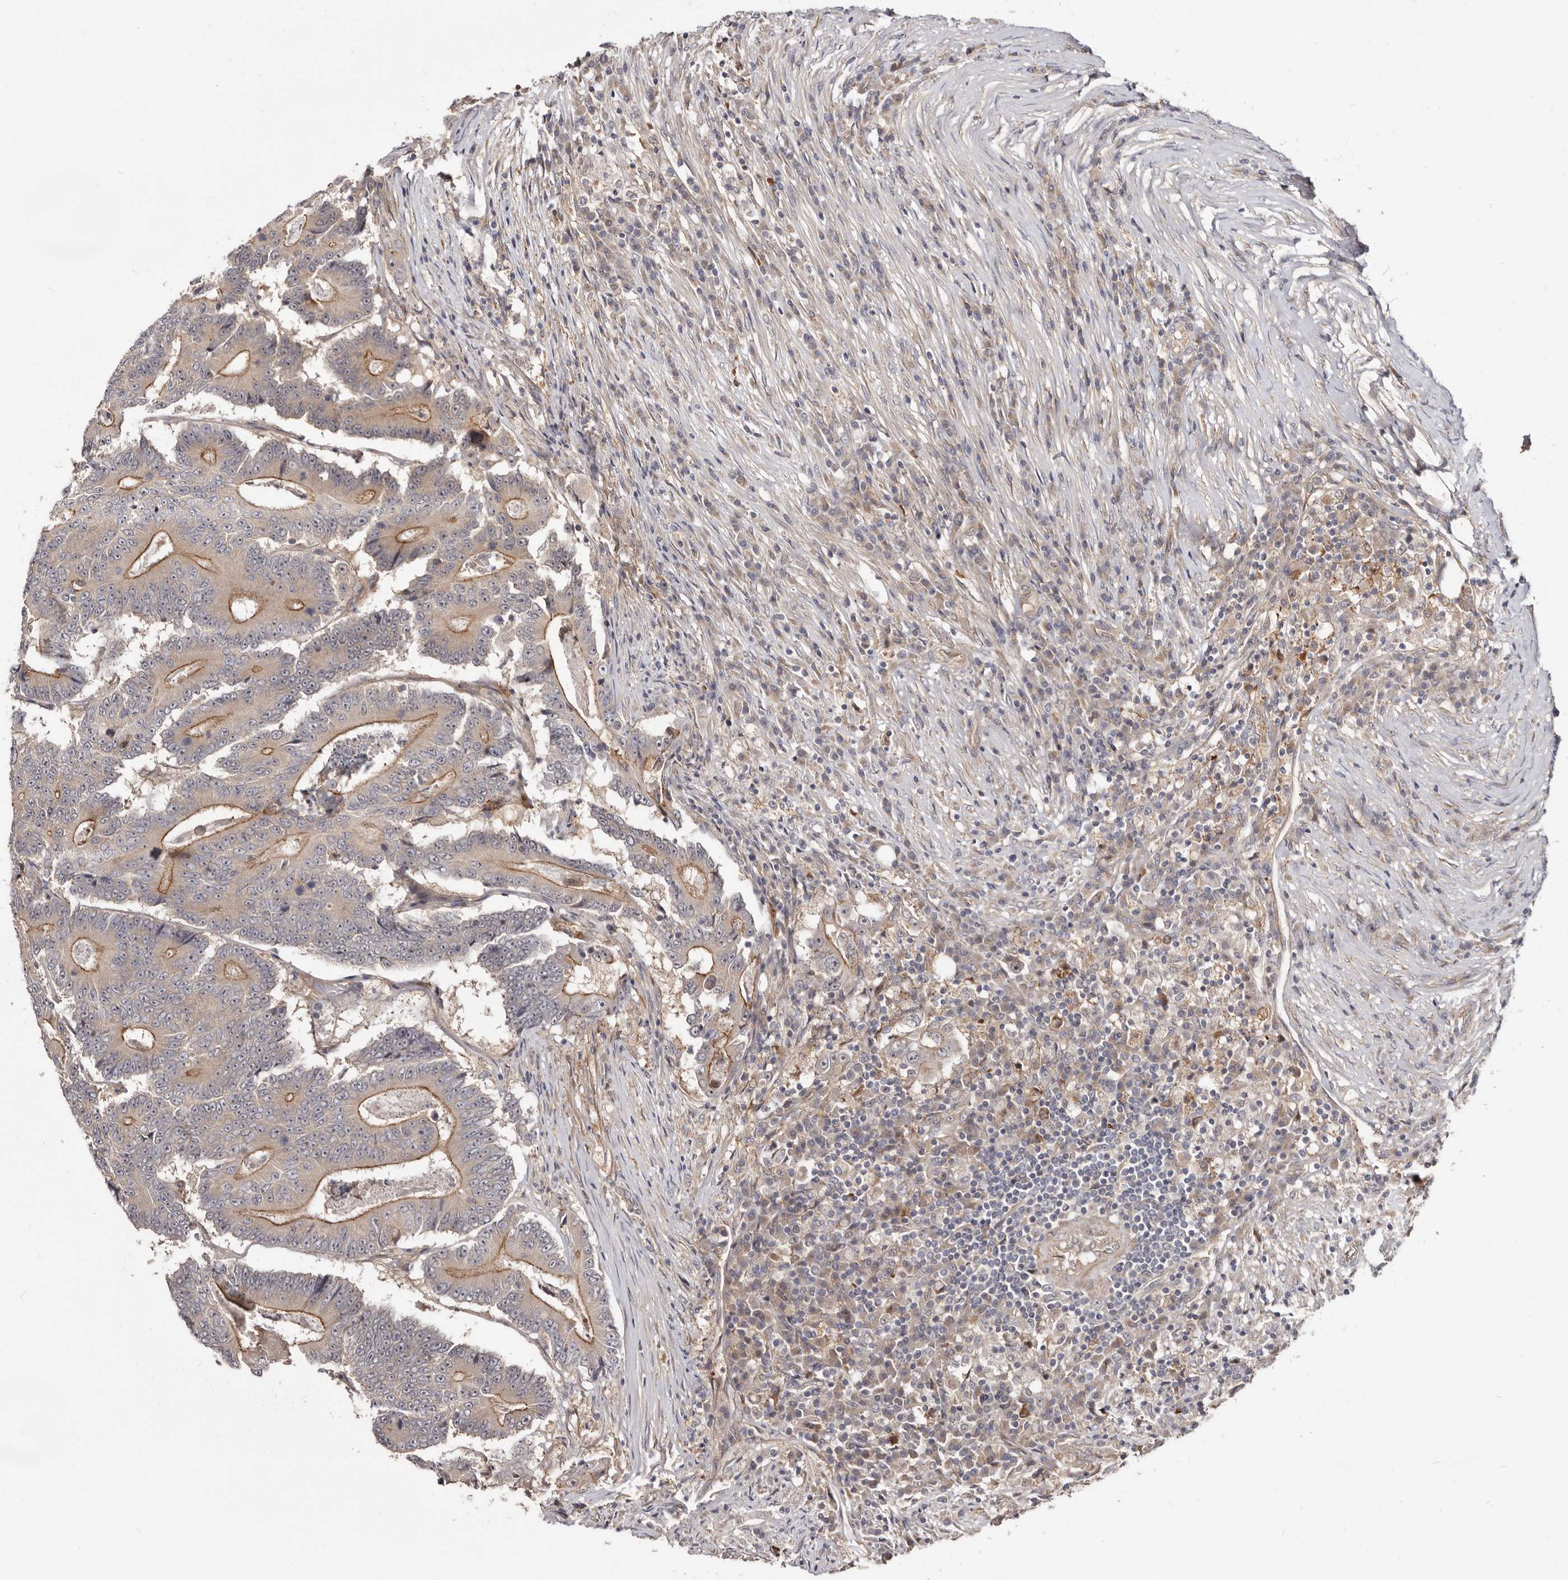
{"staining": {"intensity": "moderate", "quantity": "25%-75%", "location": "cytoplasmic/membranous"}, "tissue": "colorectal cancer", "cell_type": "Tumor cells", "image_type": "cancer", "snomed": [{"axis": "morphology", "description": "Adenocarcinoma, NOS"}, {"axis": "topography", "description": "Colon"}], "caption": "Immunohistochemistry of colorectal adenocarcinoma demonstrates medium levels of moderate cytoplasmic/membranous staining in approximately 25%-75% of tumor cells.", "gene": "GPATCH4", "patient": {"sex": "male", "age": 83}}